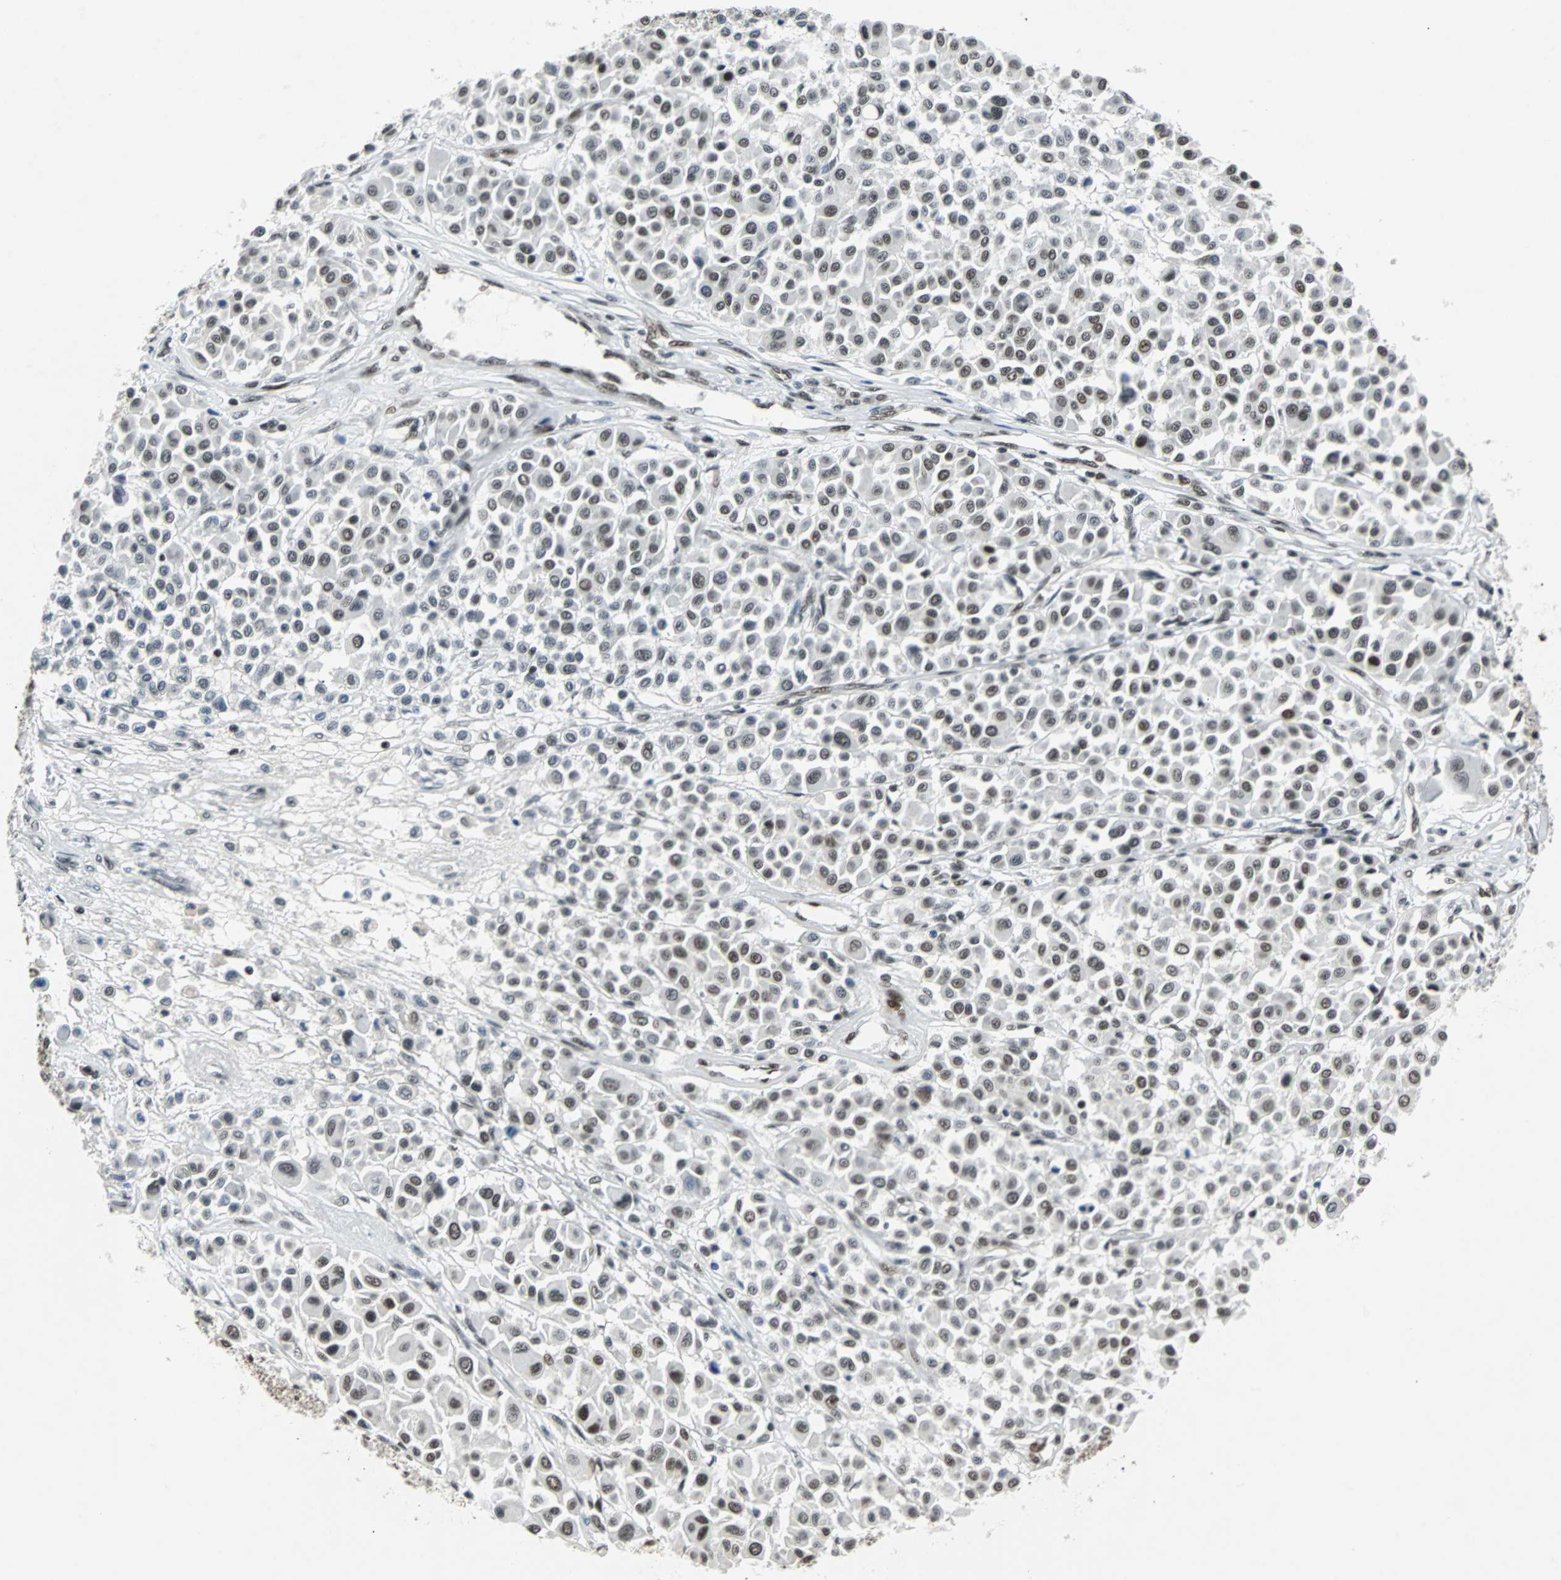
{"staining": {"intensity": "moderate", "quantity": ">75%", "location": "nuclear"}, "tissue": "melanoma", "cell_type": "Tumor cells", "image_type": "cancer", "snomed": [{"axis": "morphology", "description": "Malignant melanoma, Metastatic site"}, {"axis": "topography", "description": "Soft tissue"}], "caption": "Protein expression analysis of malignant melanoma (metastatic site) reveals moderate nuclear positivity in approximately >75% of tumor cells.", "gene": "GATAD2A", "patient": {"sex": "male", "age": 41}}